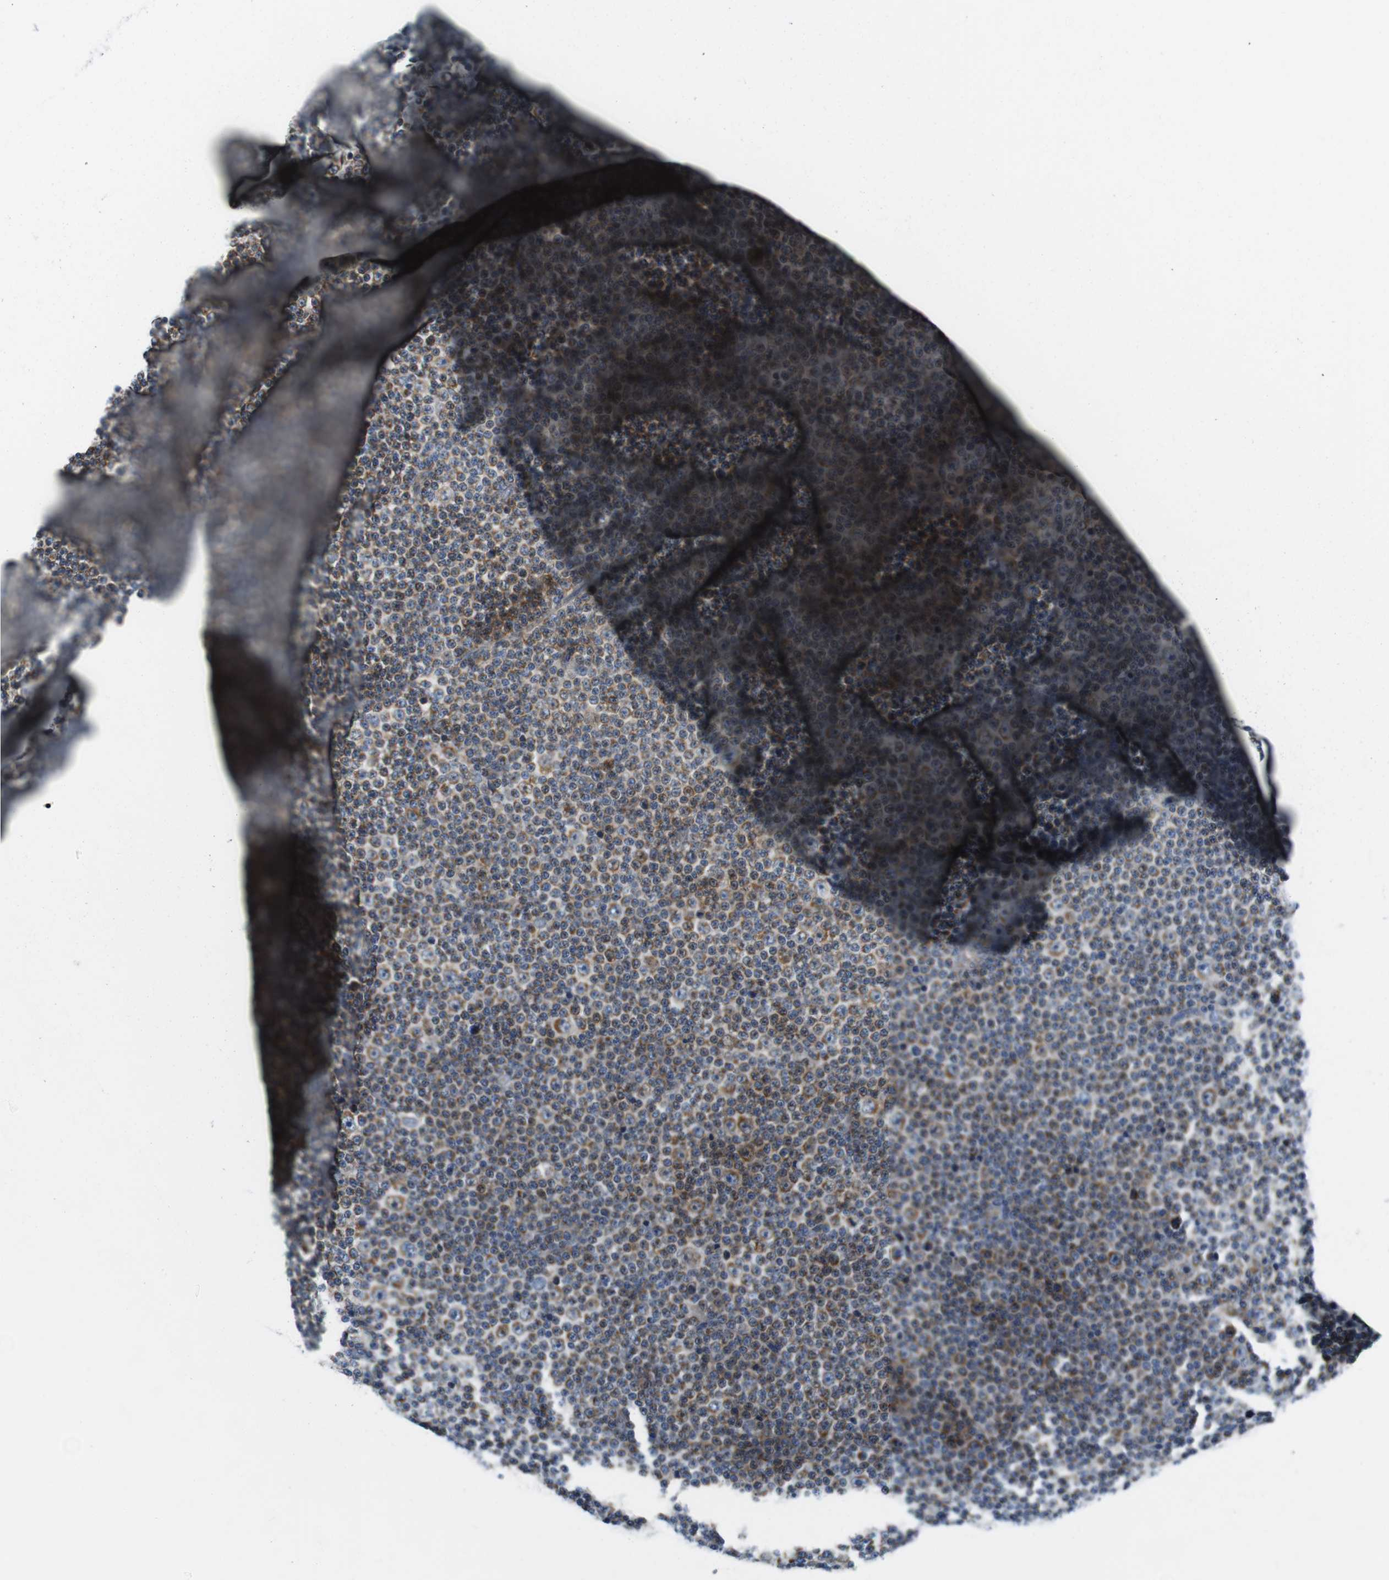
{"staining": {"intensity": "moderate", "quantity": "25%-75%", "location": "cytoplasmic/membranous"}, "tissue": "lymphoma", "cell_type": "Tumor cells", "image_type": "cancer", "snomed": [{"axis": "morphology", "description": "Malignant lymphoma, non-Hodgkin's type, Low grade"}, {"axis": "topography", "description": "Lymph node"}], "caption": "Immunohistochemistry micrograph of neoplastic tissue: lymphoma stained using immunohistochemistry (IHC) displays medium levels of moderate protein expression localized specifically in the cytoplasmic/membranous of tumor cells, appearing as a cytoplasmic/membranous brown color.", "gene": "MARCHF1", "patient": {"sex": "female", "age": 67}}